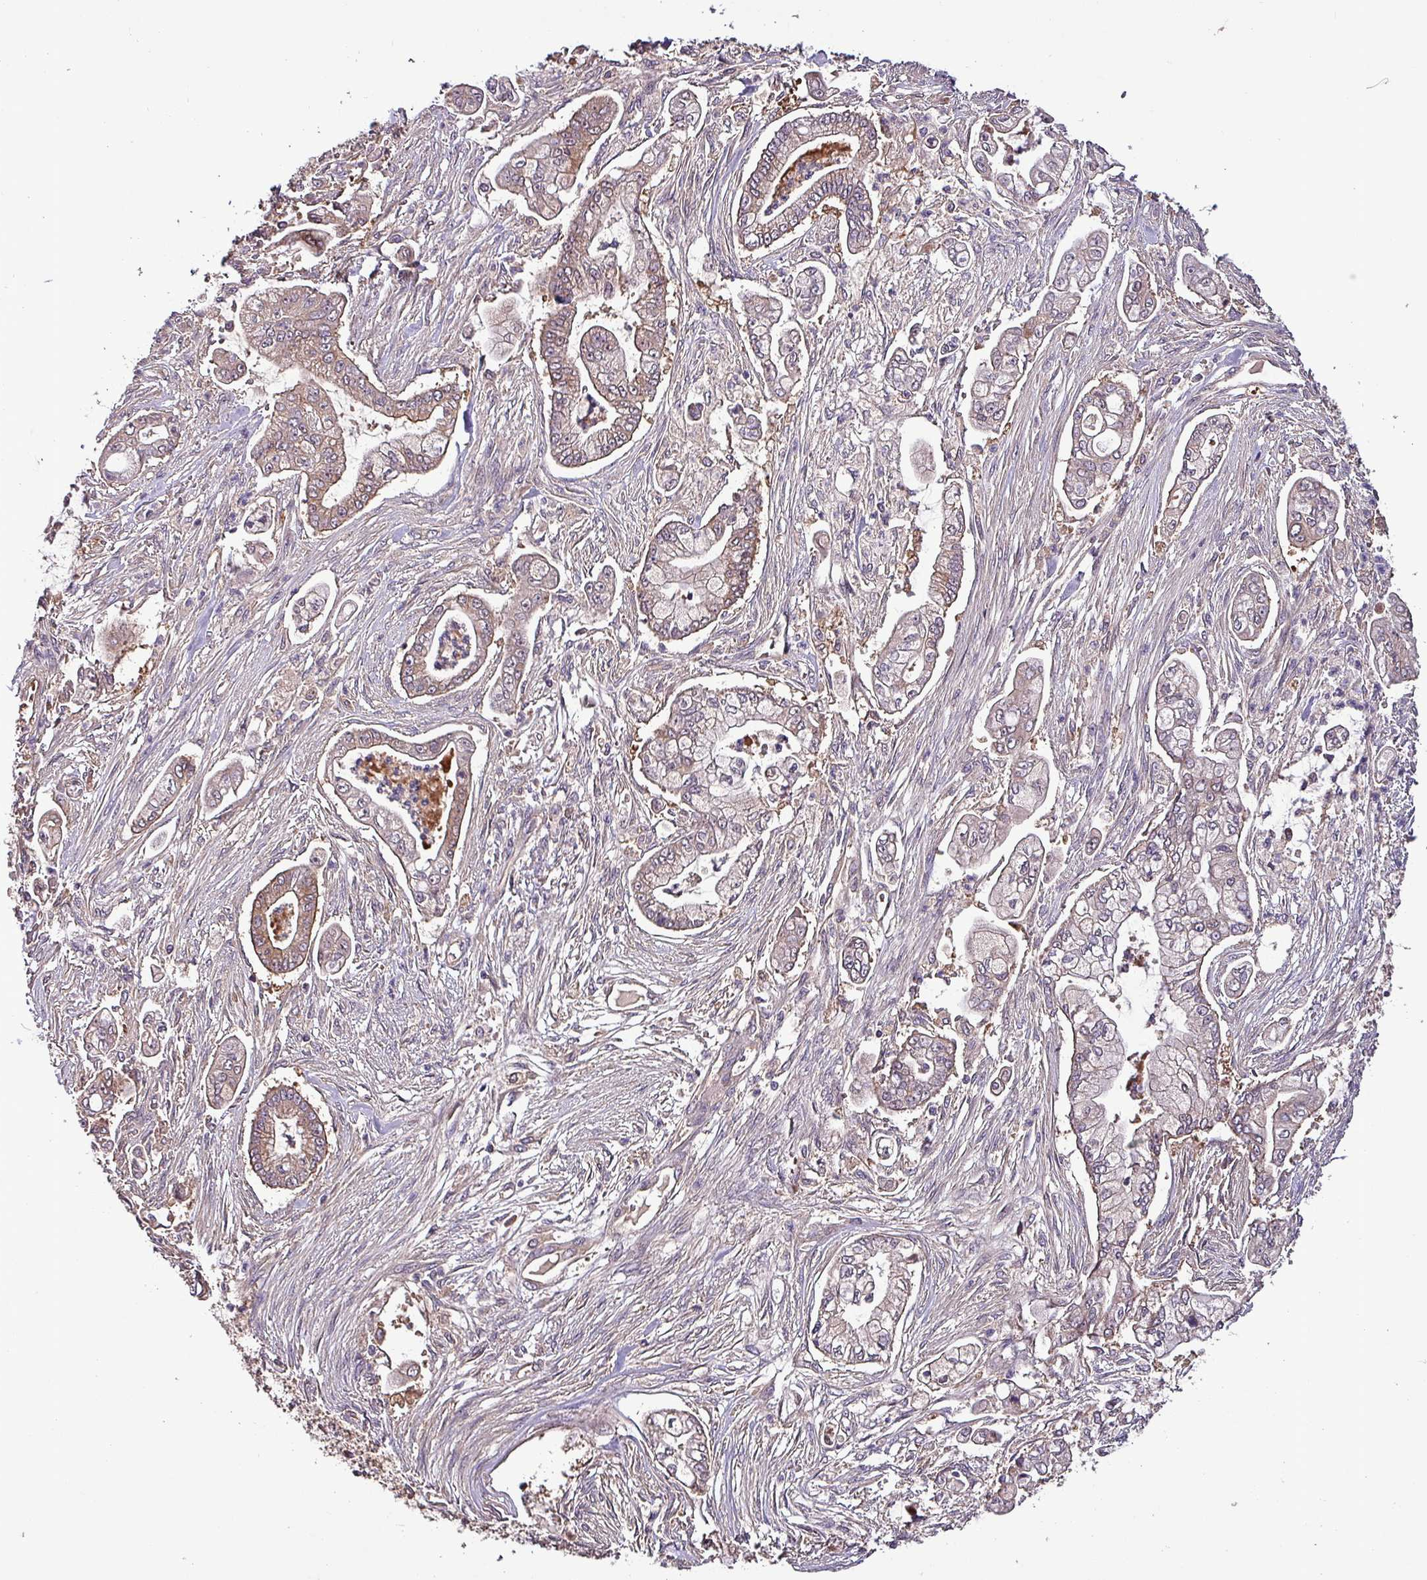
{"staining": {"intensity": "weak", "quantity": "<25%", "location": "cytoplasmic/membranous"}, "tissue": "pancreatic cancer", "cell_type": "Tumor cells", "image_type": "cancer", "snomed": [{"axis": "morphology", "description": "Adenocarcinoma, NOS"}, {"axis": "topography", "description": "Pancreas"}], "caption": "Human pancreatic adenocarcinoma stained for a protein using immunohistochemistry (IHC) reveals no expression in tumor cells.", "gene": "PAFAH1B2", "patient": {"sex": "female", "age": 69}}